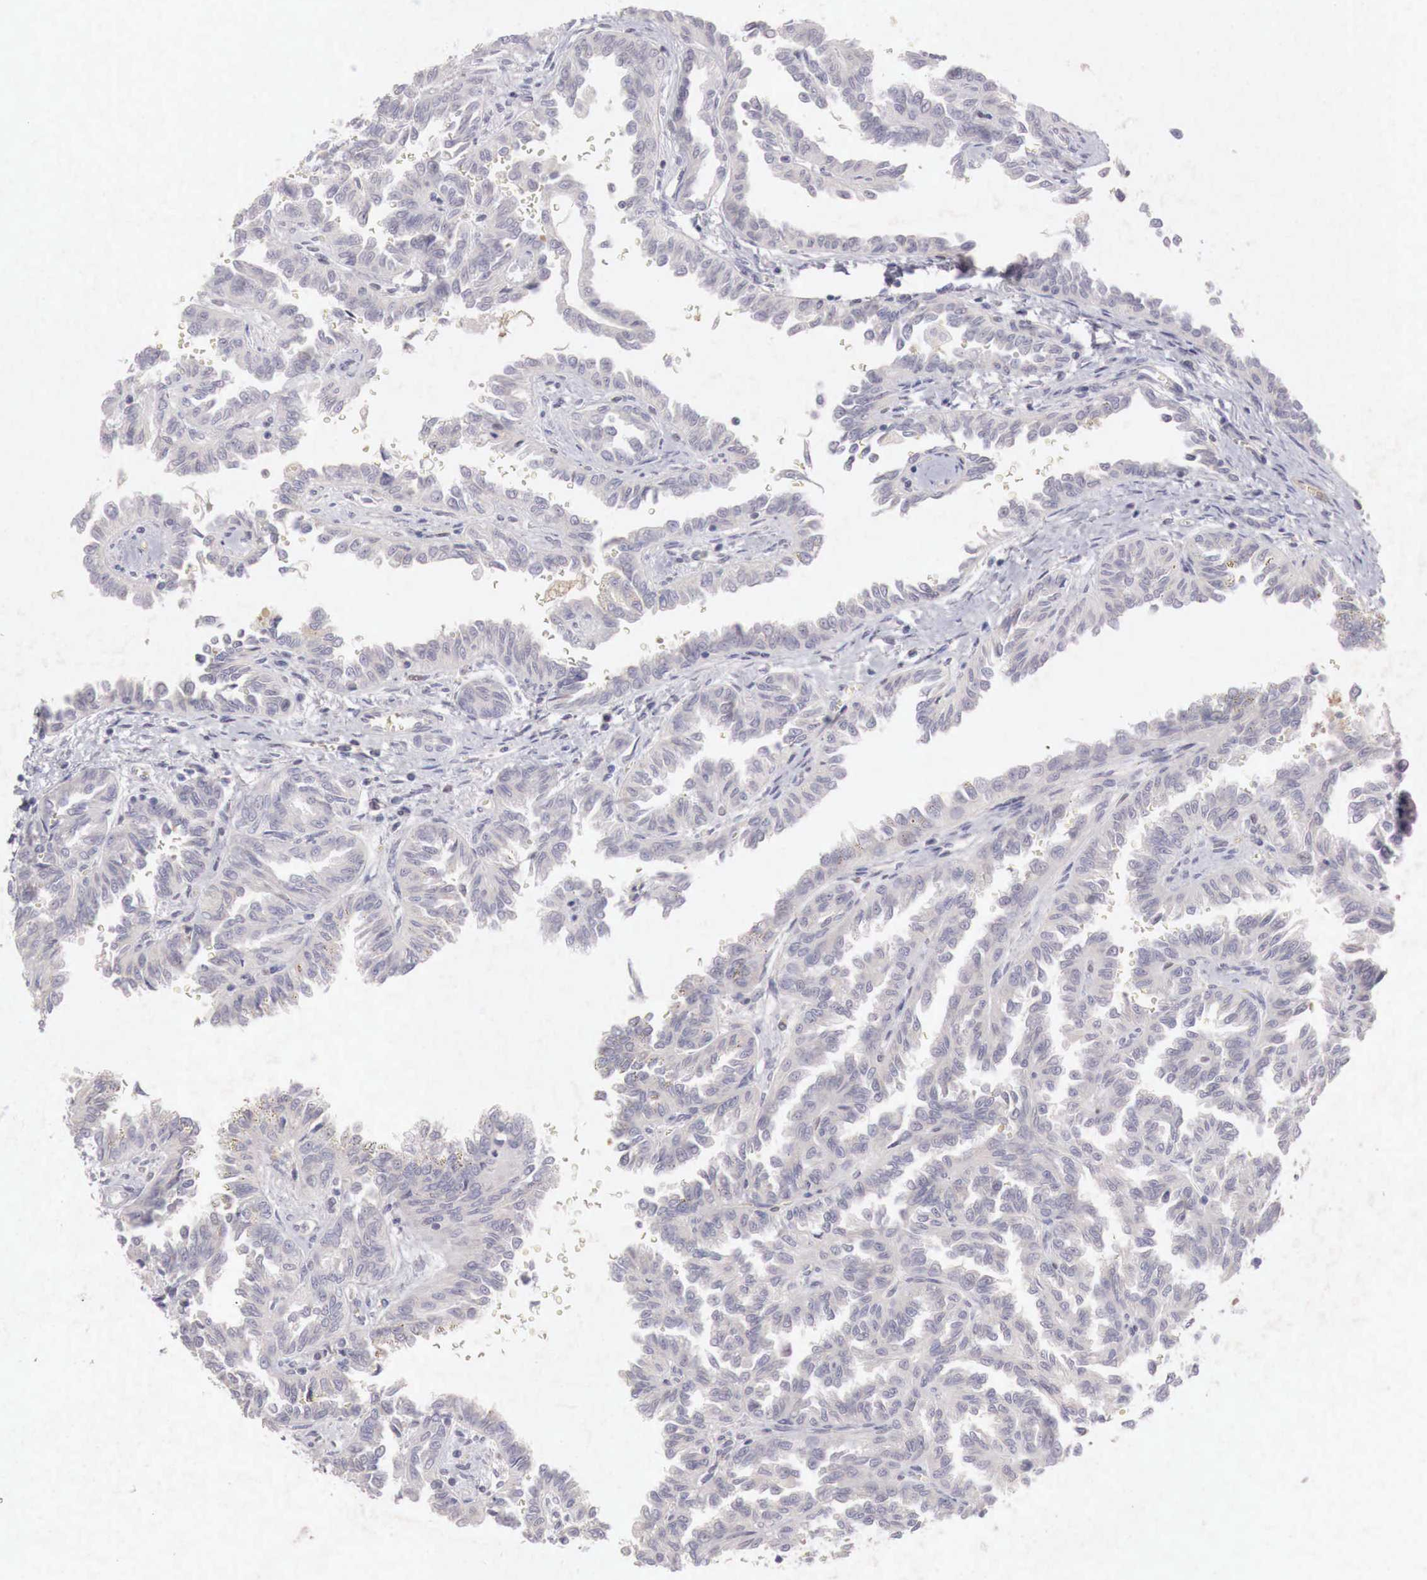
{"staining": {"intensity": "negative", "quantity": "none", "location": "none"}, "tissue": "renal cancer", "cell_type": "Tumor cells", "image_type": "cancer", "snomed": [{"axis": "morphology", "description": "Inflammation, NOS"}, {"axis": "morphology", "description": "Adenocarcinoma, NOS"}, {"axis": "topography", "description": "Kidney"}], "caption": "Protein analysis of renal cancer demonstrates no significant staining in tumor cells.", "gene": "GATA1", "patient": {"sex": "male", "age": 68}}